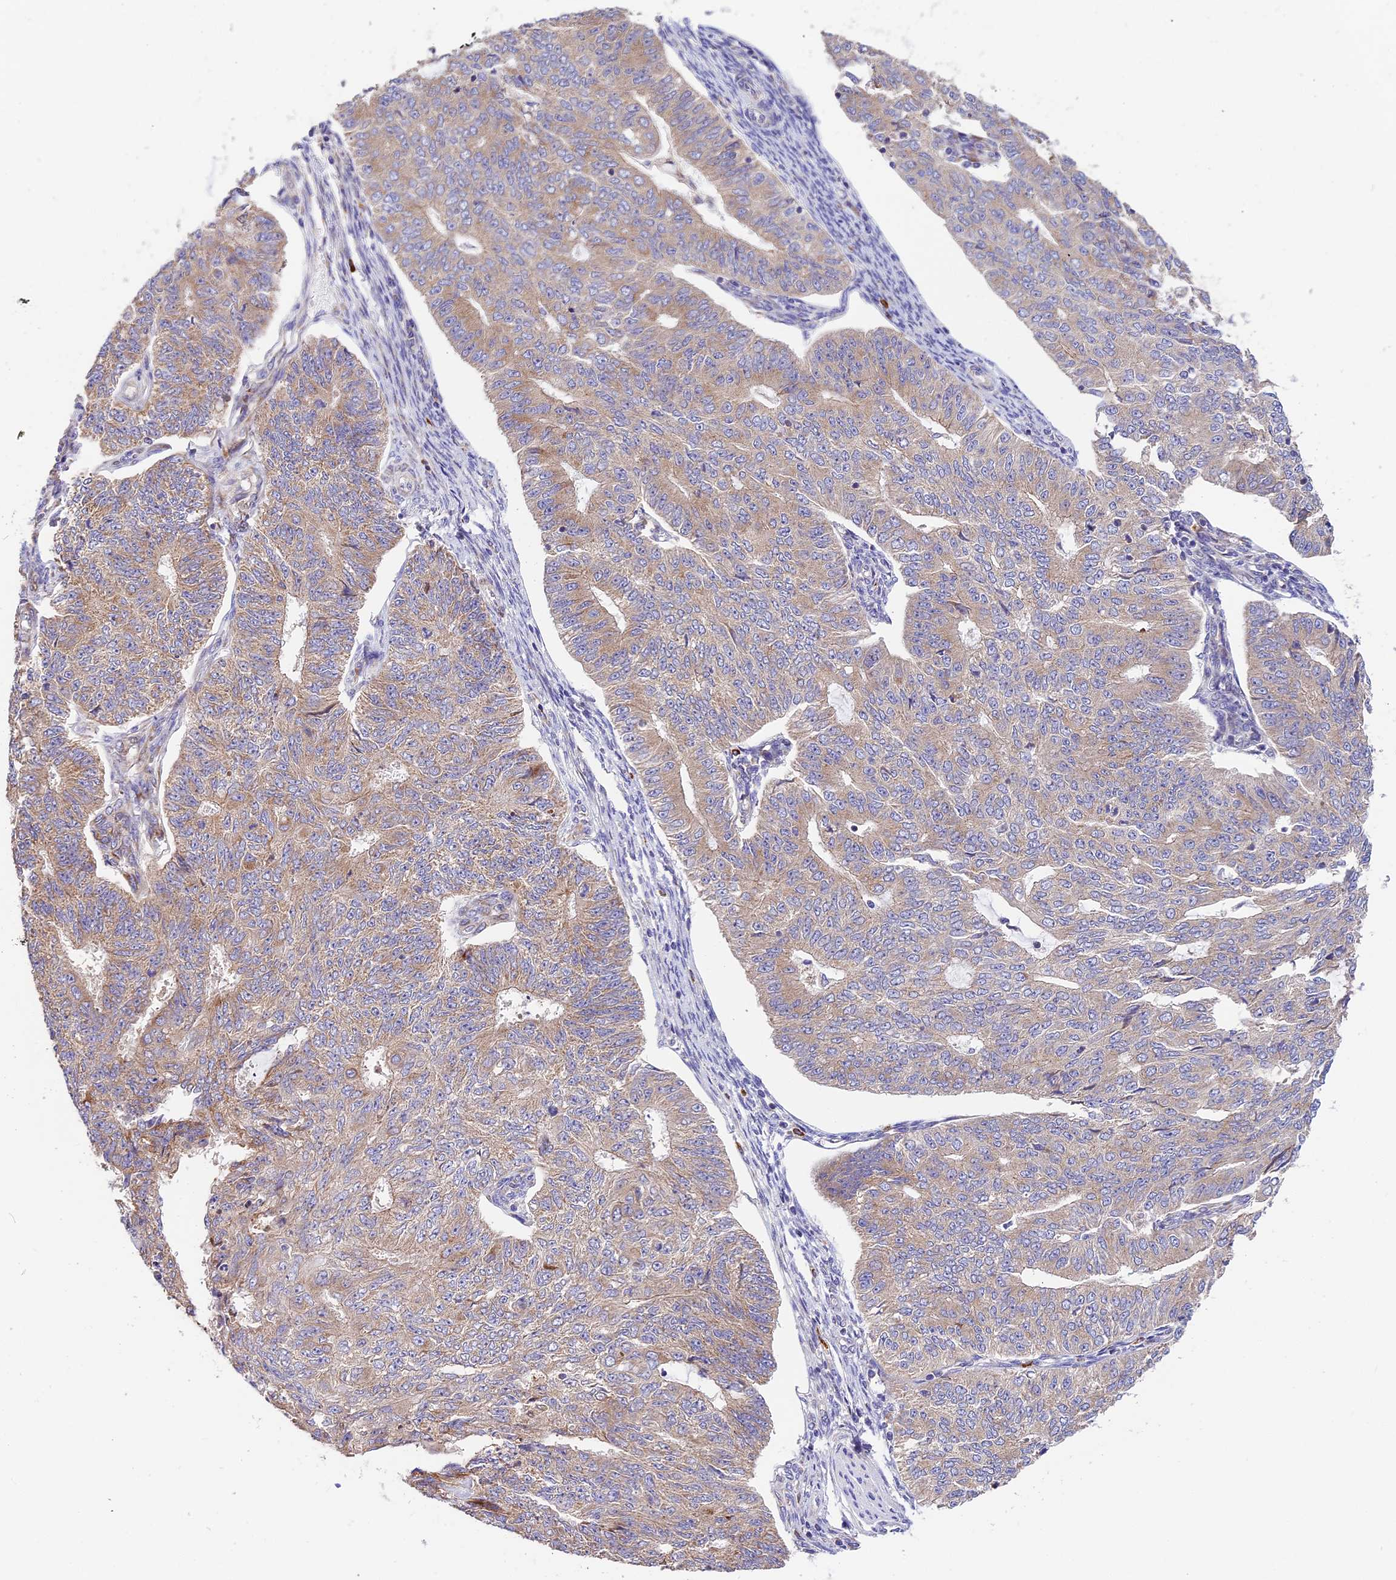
{"staining": {"intensity": "moderate", "quantity": "25%-75%", "location": "cytoplasmic/membranous"}, "tissue": "endometrial cancer", "cell_type": "Tumor cells", "image_type": "cancer", "snomed": [{"axis": "morphology", "description": "Adenocarcinoma, NOS"}, {"axis": "topography", "description": "Endometrium"}], "caption": "High-magnification brightfield microscopy of endometrial cancer (adenocarcinoma) stained with DAB (3,3'-diaminobenzidine) (brown) and counterstained with hematoxylin (blue). tumor cells exhibit moderate cytoplasmic/membranous staining is present in approximately25%-75% of cells. The protein of interest is stained brown, and the nuclei are stained in blue (DAB (3,3'-diaminobenzidine) IHC with brightfield microscopy, high magnification).", "gene": "MRAS", "patient": {"sex": "female", "age": 32}}